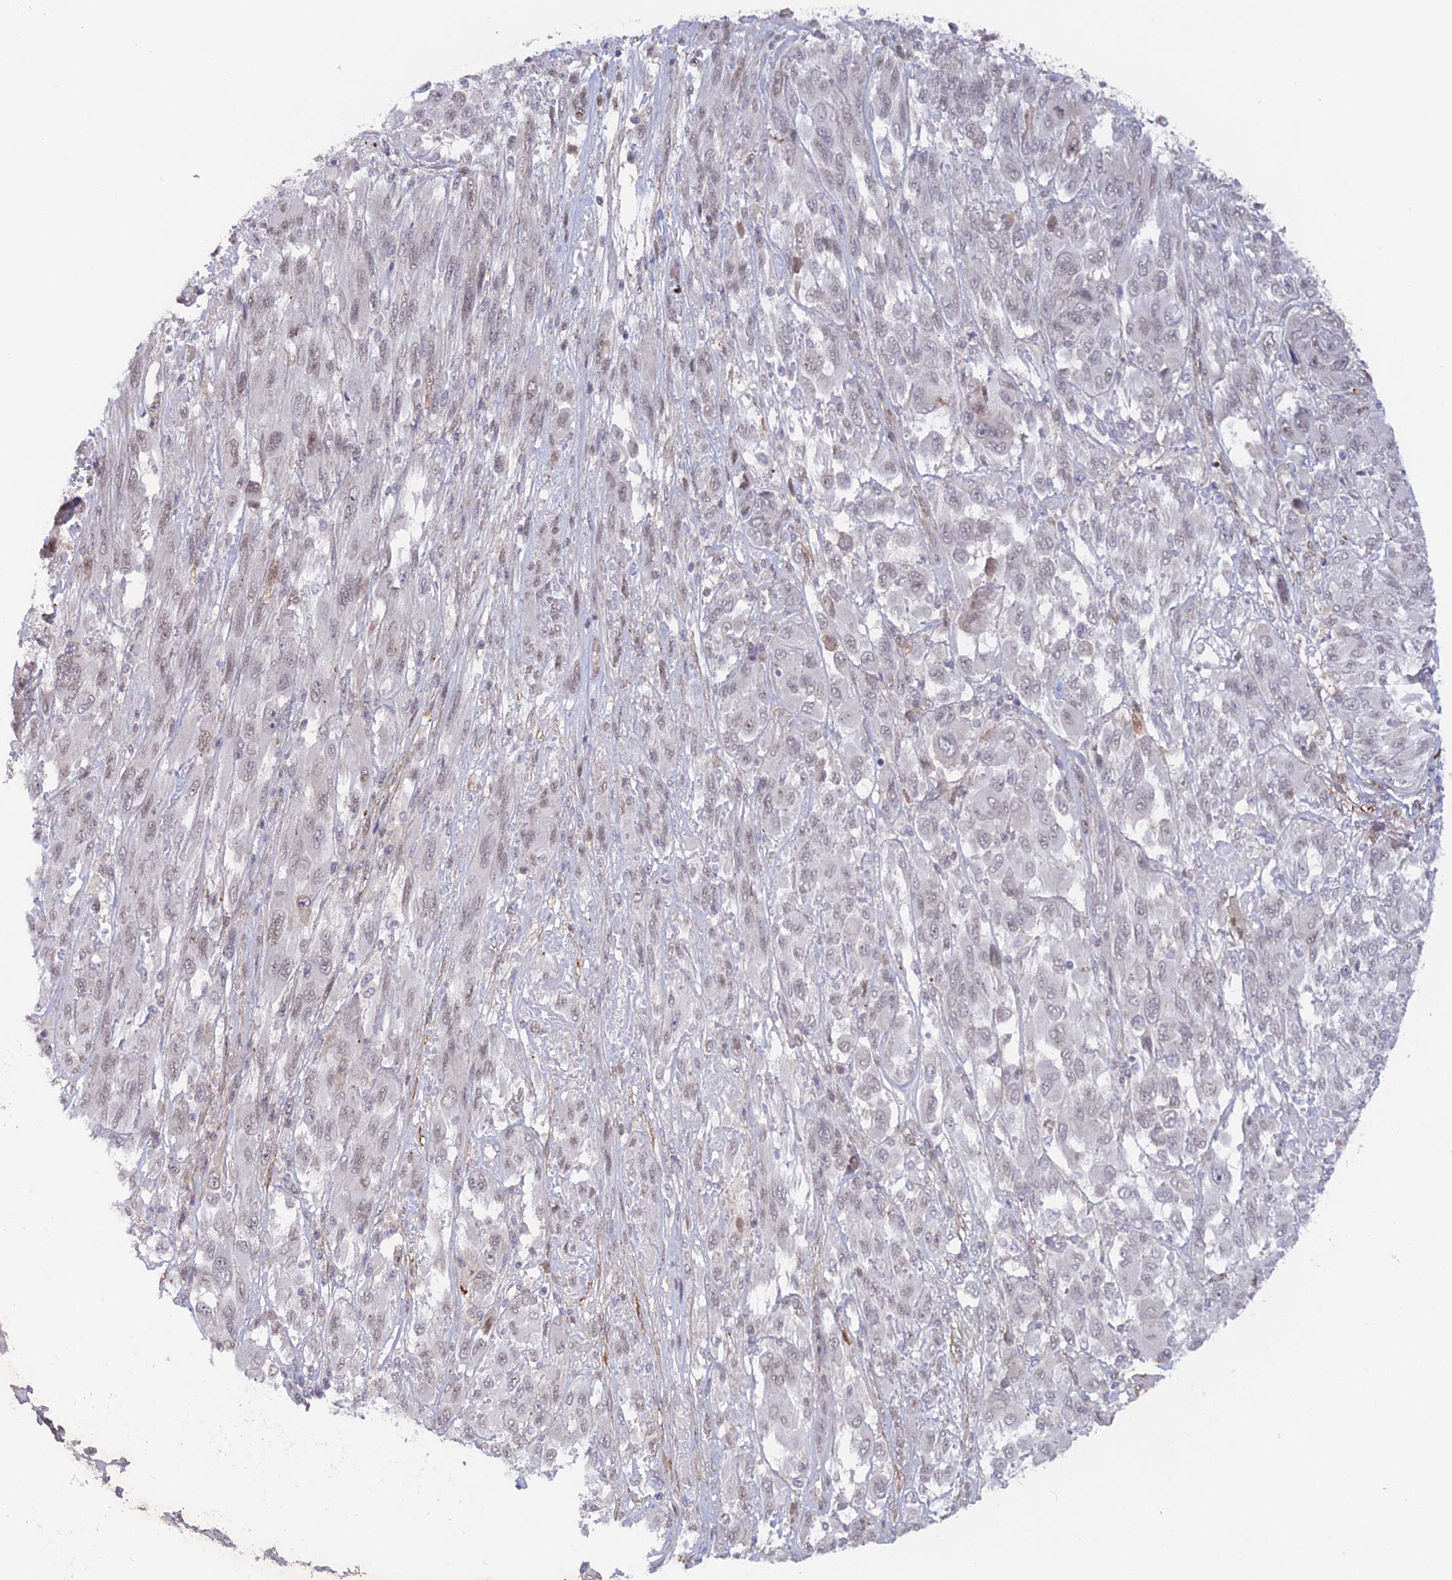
{"staining": {"intensity": "weak", "quantity": "25%-75%", "location": "nuclear"}, "tissue": "melanoma", "cell_type": "Tumor cells", "image_type": "cancer", "snomed": [{"axis": "morphology", "description": "Malignant melanoma, NOS"}, {"axis": "topography", "description": "Skin"}], "caption": "Immunohistochemistry (IHC) photomicrograph of neoplastic tissue: human melanoma stained using immunohistochemistry reveals low levels of weak protein expression localized specifically in the nuclear of tumor cells, appearing as a nuclear brown color.", "gene": "CCDC154", "patient": {"sex": "female", "age": 91}}